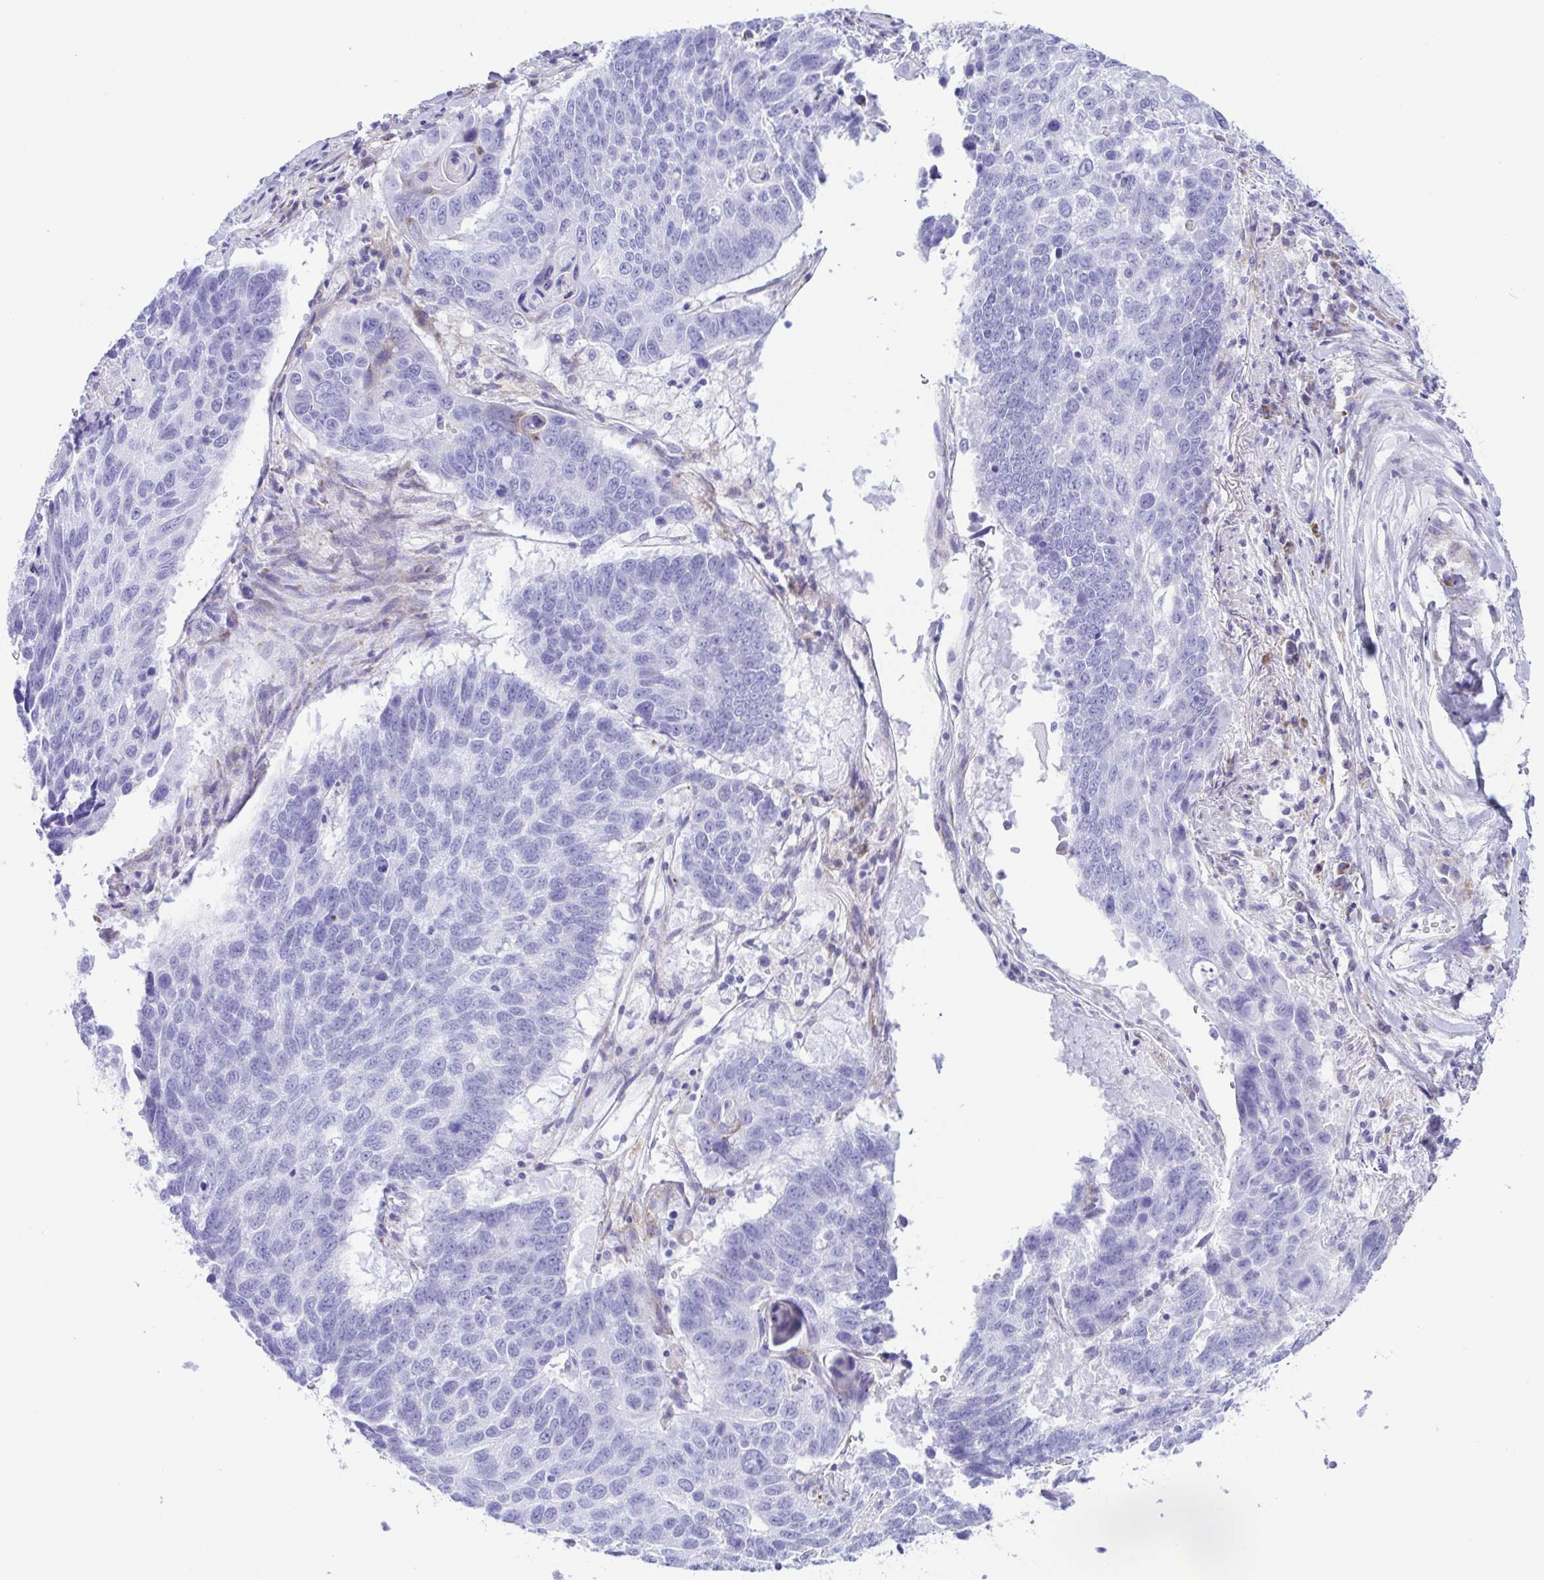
{"staining": {"intensity": "negative", "quantity": "none", "location": "none"}, "tissue": "lung cancer", "cell_type": "Tumor cells", "image_type": "cancer", "snomed": [{"axis": "morphology", "description": "Squamous cell carcinoma, NOS"}, {"axis": "topography", "description": "Lung"}], "caption": "A histopathology image of human squamous cell carcinoma (lung) is negative for staining in tumor cells.", "gene": "GPR17", "patient": {"sex": "male", "age": 73}}